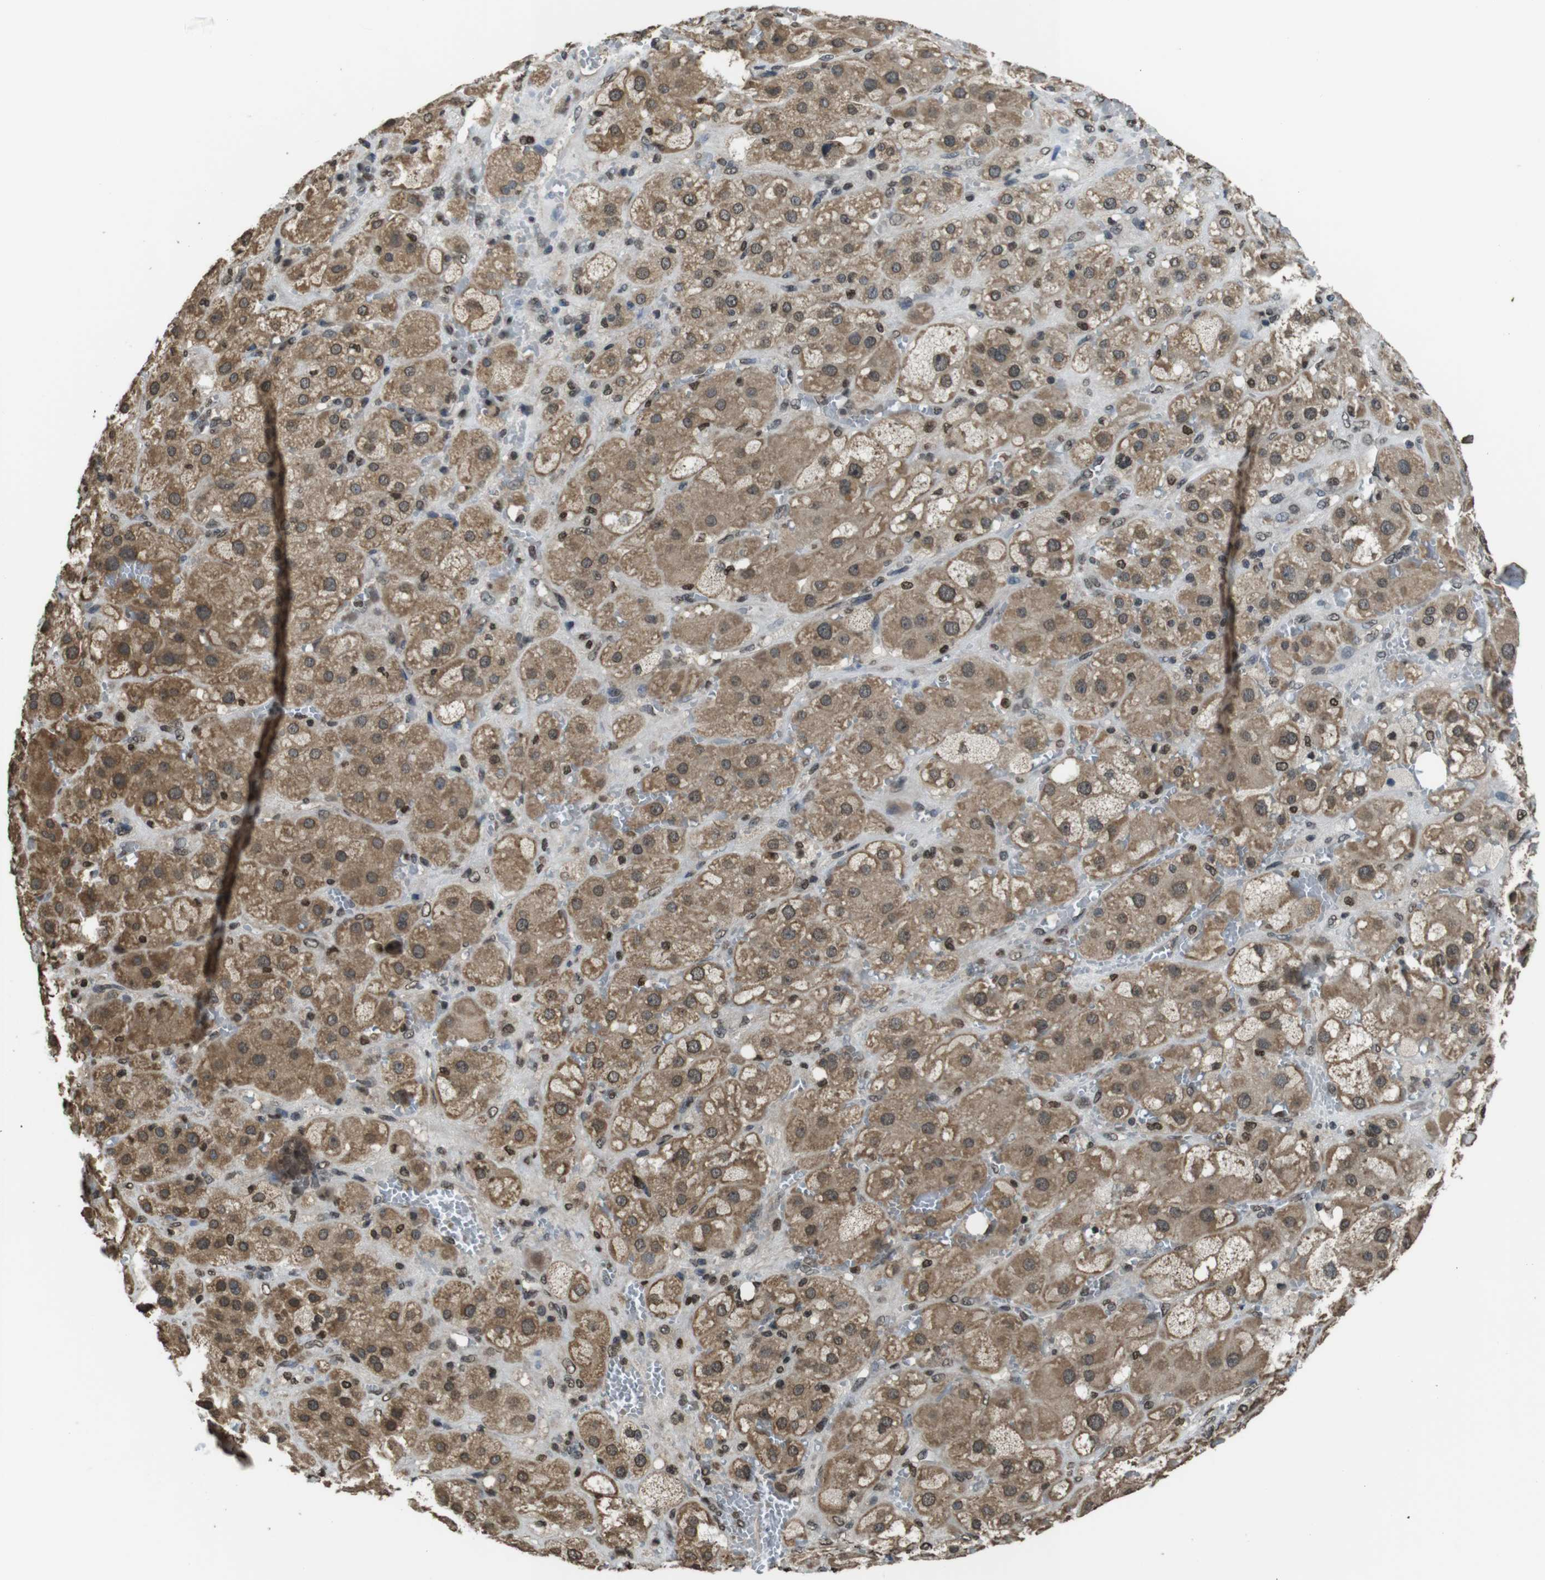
{"staining": {"intensity": "moderate", "quantity": ">75%", "location": "cytoplasmic/membranous,nuclear"}, "tissue": "adrenal gland", "cell_type": "Glandular cells", "image_type": "normal", "snomed": [{"axis": "morphology", "description": "Normal tissue, NOS"}, {"axis": "topography", "description": "Adrenal gland"}], "caption": "Moderate cytoplasmic/membranous,nuclear expression for a protein is present in approximately >75% of glandular cells of benign adrenal gland using IHC.", "gene": "MAF", "patient": {"sex": "female", "age": 47}}